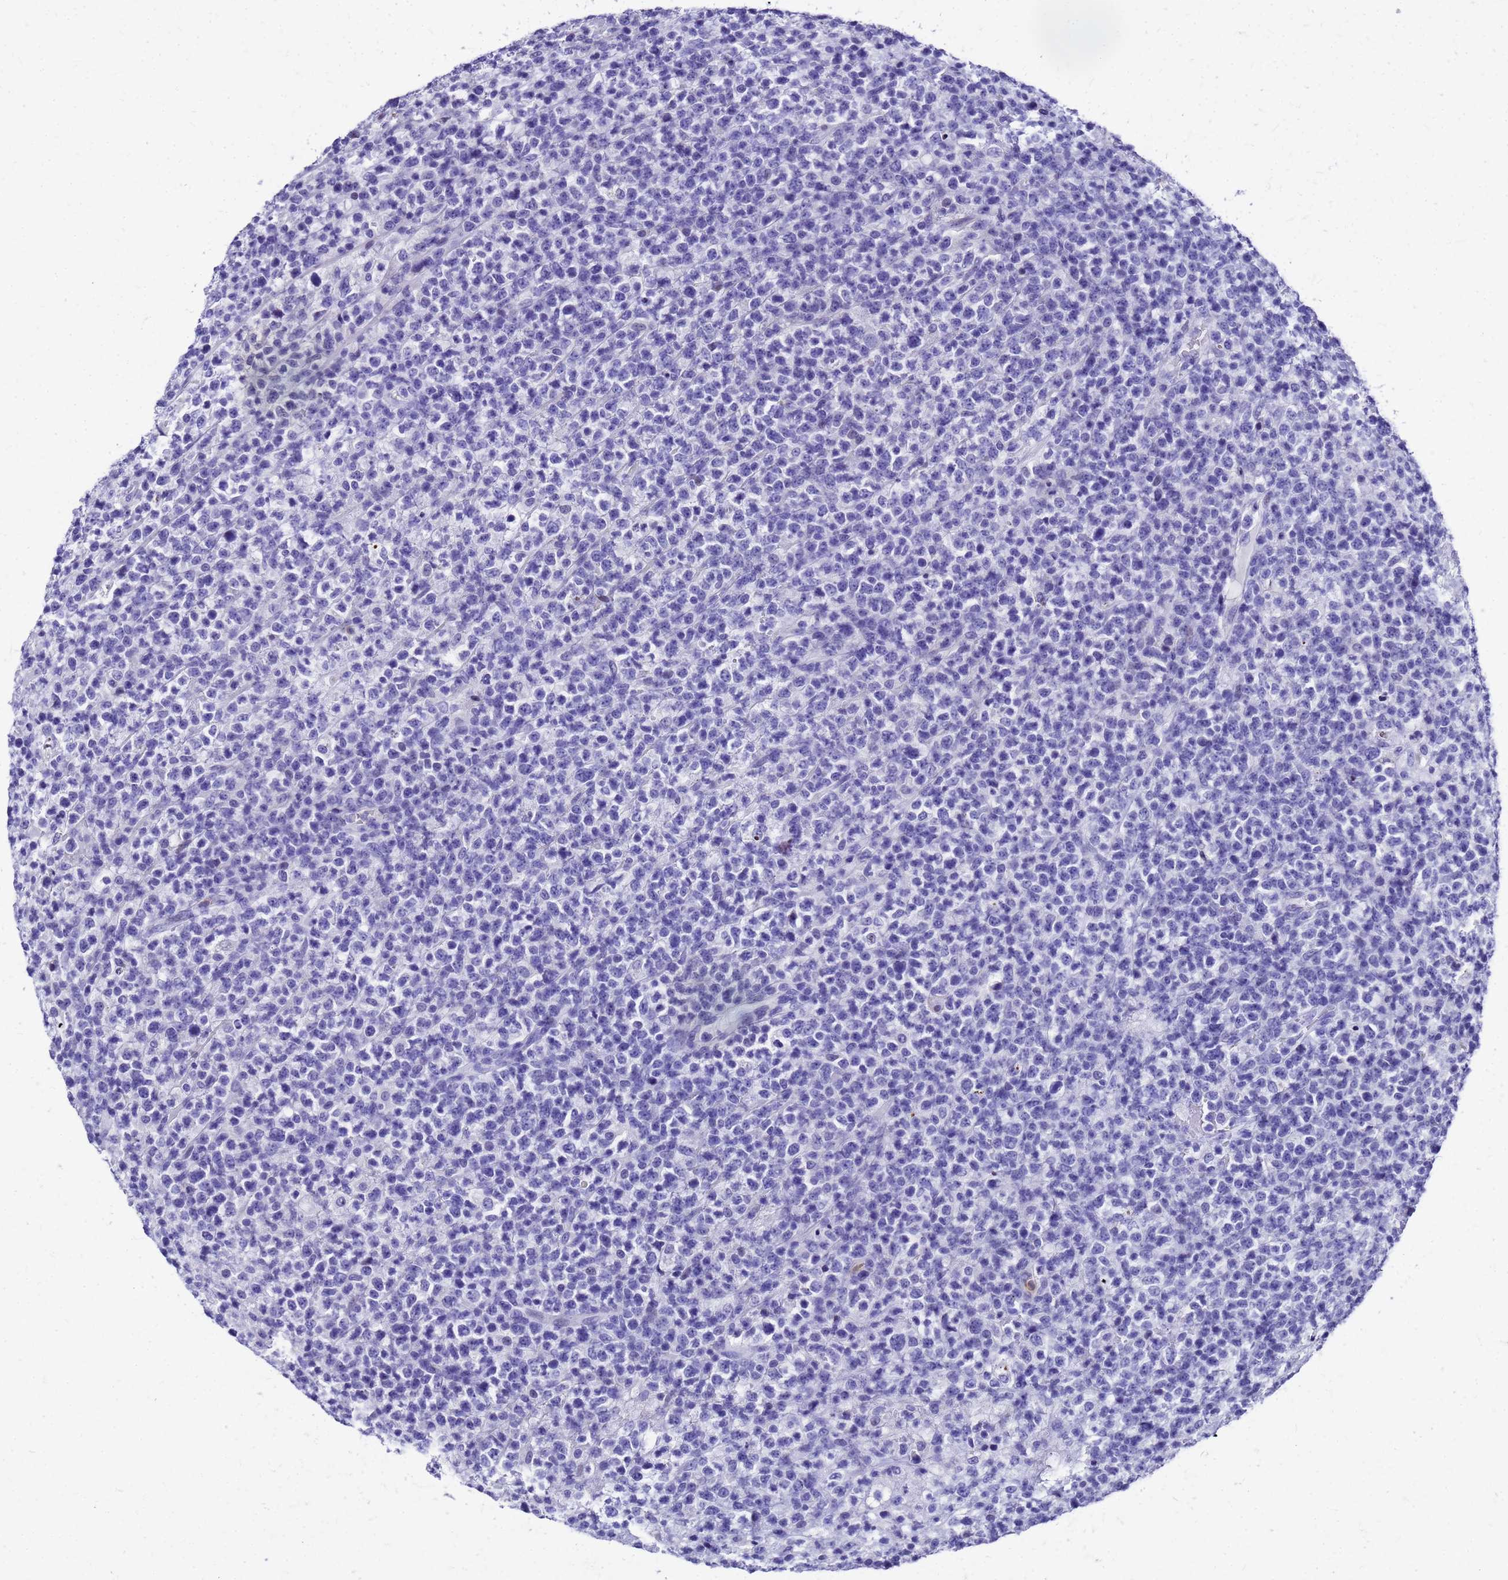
{"staining": {"intensity": "negative", "quantity": "none", "location": "none"}, "tissue": "lymphoma", "cell_type": "Tumor cells", "image_type": "cancer", "snomed": [{"axis": "morphology", "description": "Malignant lymphoma, non-Hodgkin's type, High grade"}, {"axis": "topography", "description": "Colon"}], "caption": "The image demonstrates no staining of tumor cells in high-grade malignant lymphoma, non-Hodgkin's type.", "gene": "SMIM21", "patient": {"sex": "female", "age": 53}}